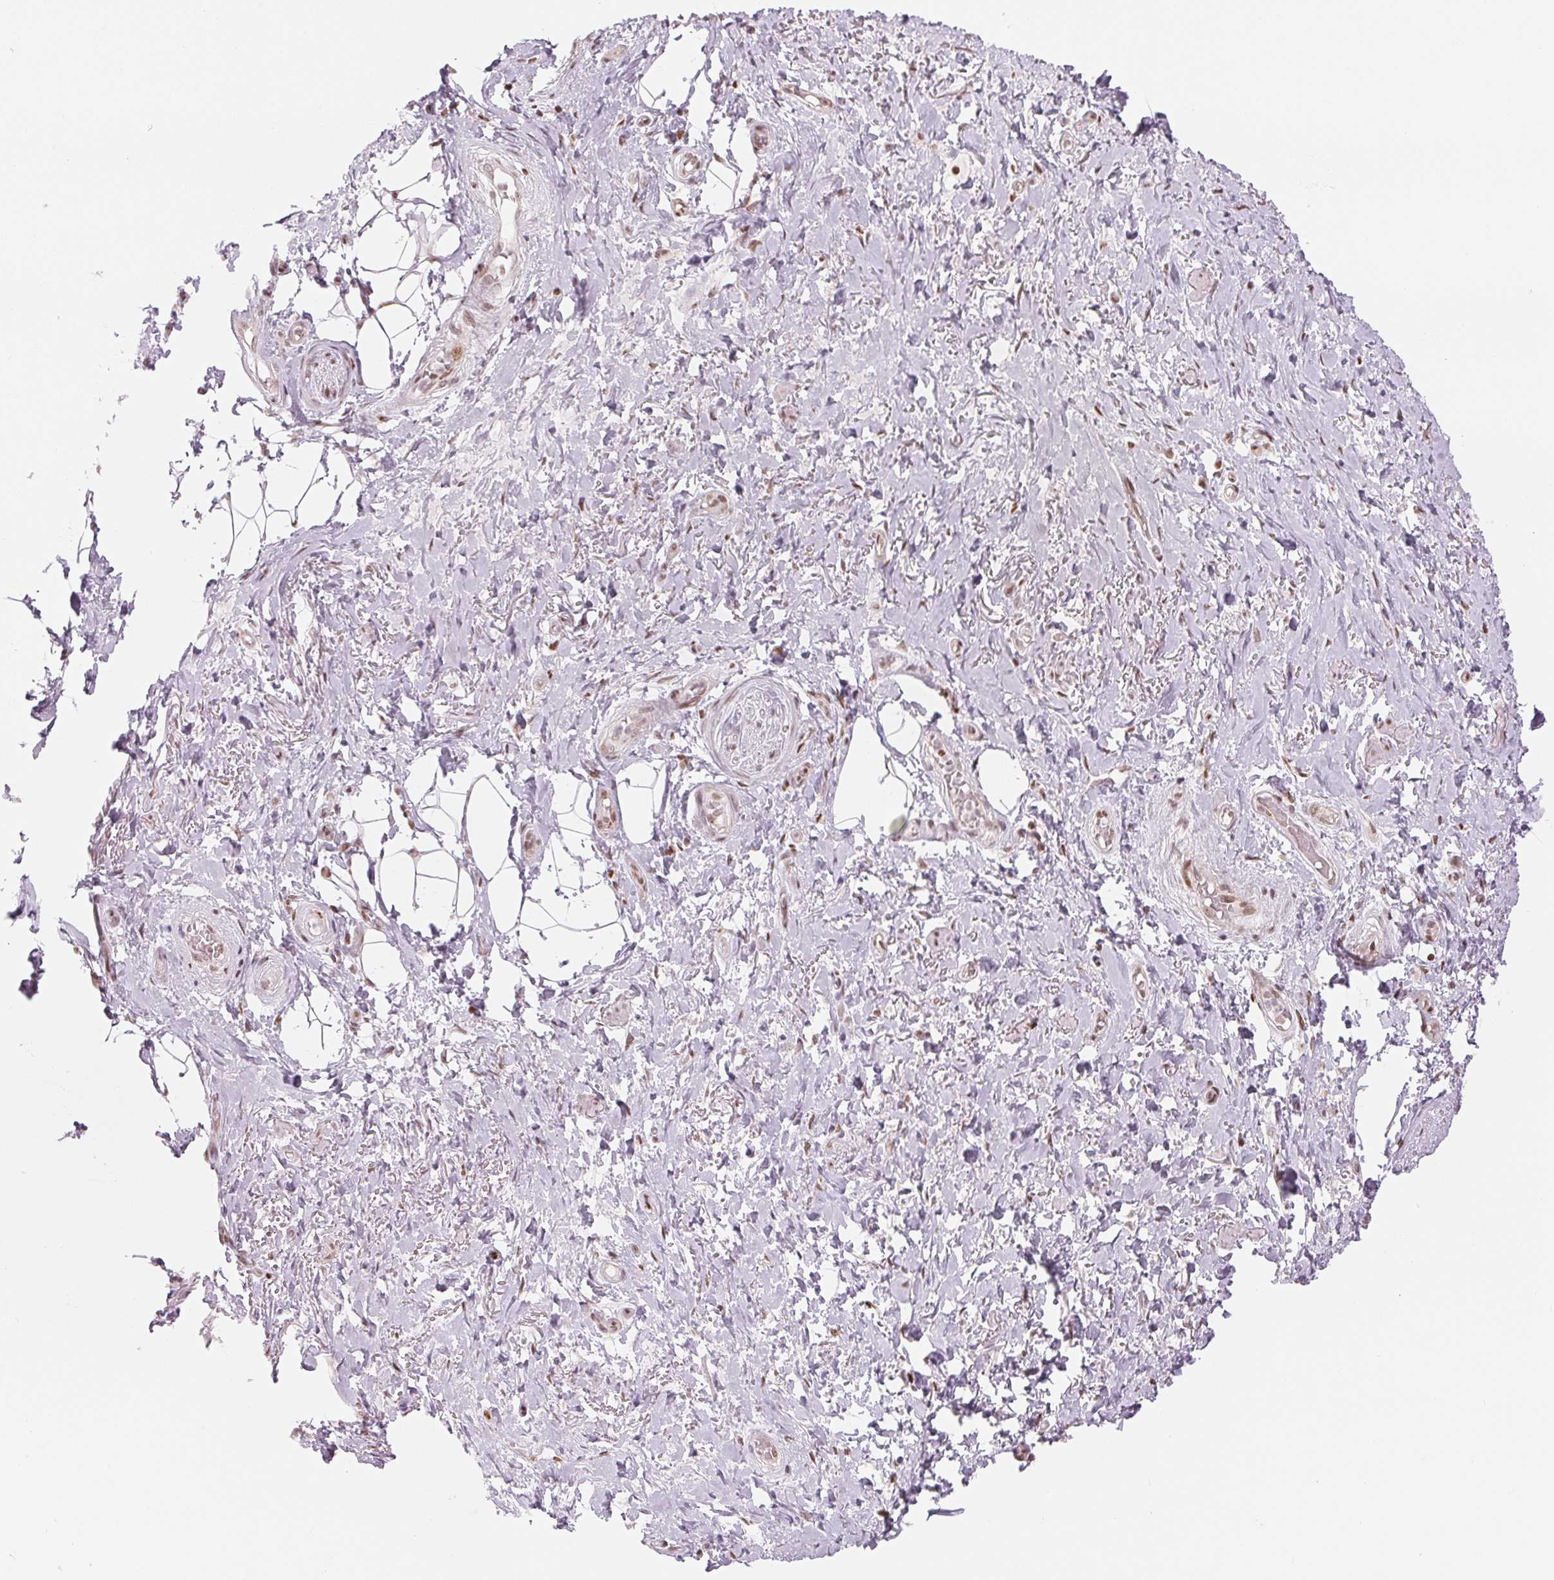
{"staining": {"intensity": "negative", "quantity": "none", "location": "none"}, "tissue": "adipose tissue", "cell_type": "Adipocytes", "image_type": "normal", "snomed": [{"axis": "morphology", "description": "Normal tissue, NOS"}, {"axis": "topography", "description": "Anal"}, {"axis": "topography", "description": "Peripheral nerve tissue"}], "caption": "DAB (3,3'-diaminobenzidine) immunohistochemical staining of benign adipose tissue reveals no significant expression in adipocytes. (DAB IHC visualized using brightfield microscopy, high magnification).", "gene": "KAT6A", "patient": {"sex": "male", "age": 53}}